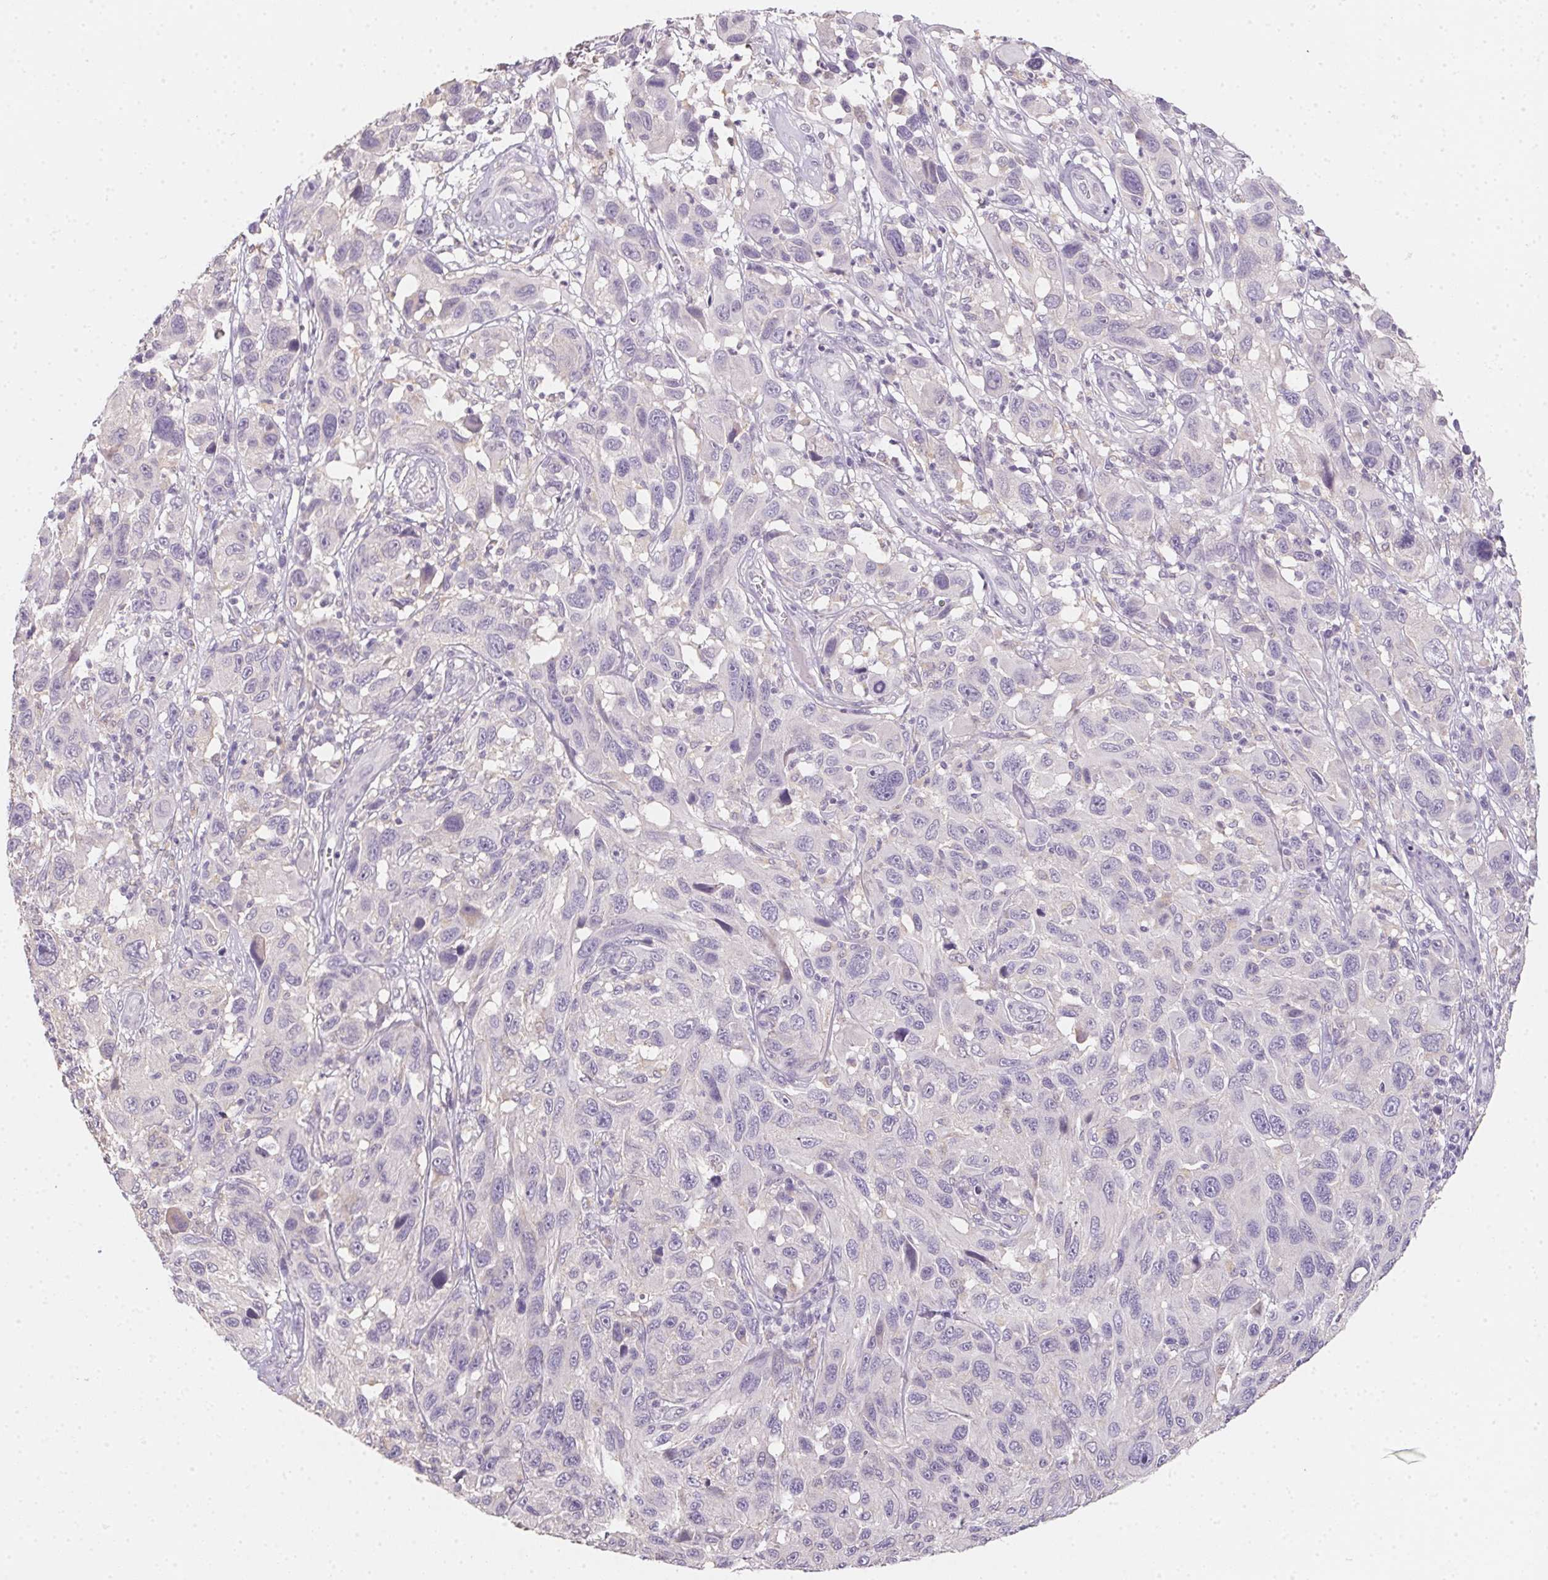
{"staining": {"intensity": "negative", "quantity": "none", "location": "none"}, "tissue": "melanoma", "cell_type": "Tumor cells", "image_type": "cancer", "snomed": [{"axis": "morphology", "description": "Malignant melanoma, NOS"}, {"axis": "topography", "description": "Skin"}], "caption": "This is a image of immunohistochemistry staining of melanoma, which shows no expression in tumor cells.", "gene": "SLC6A18", "patient": {"sex": "male", "age": 53}}